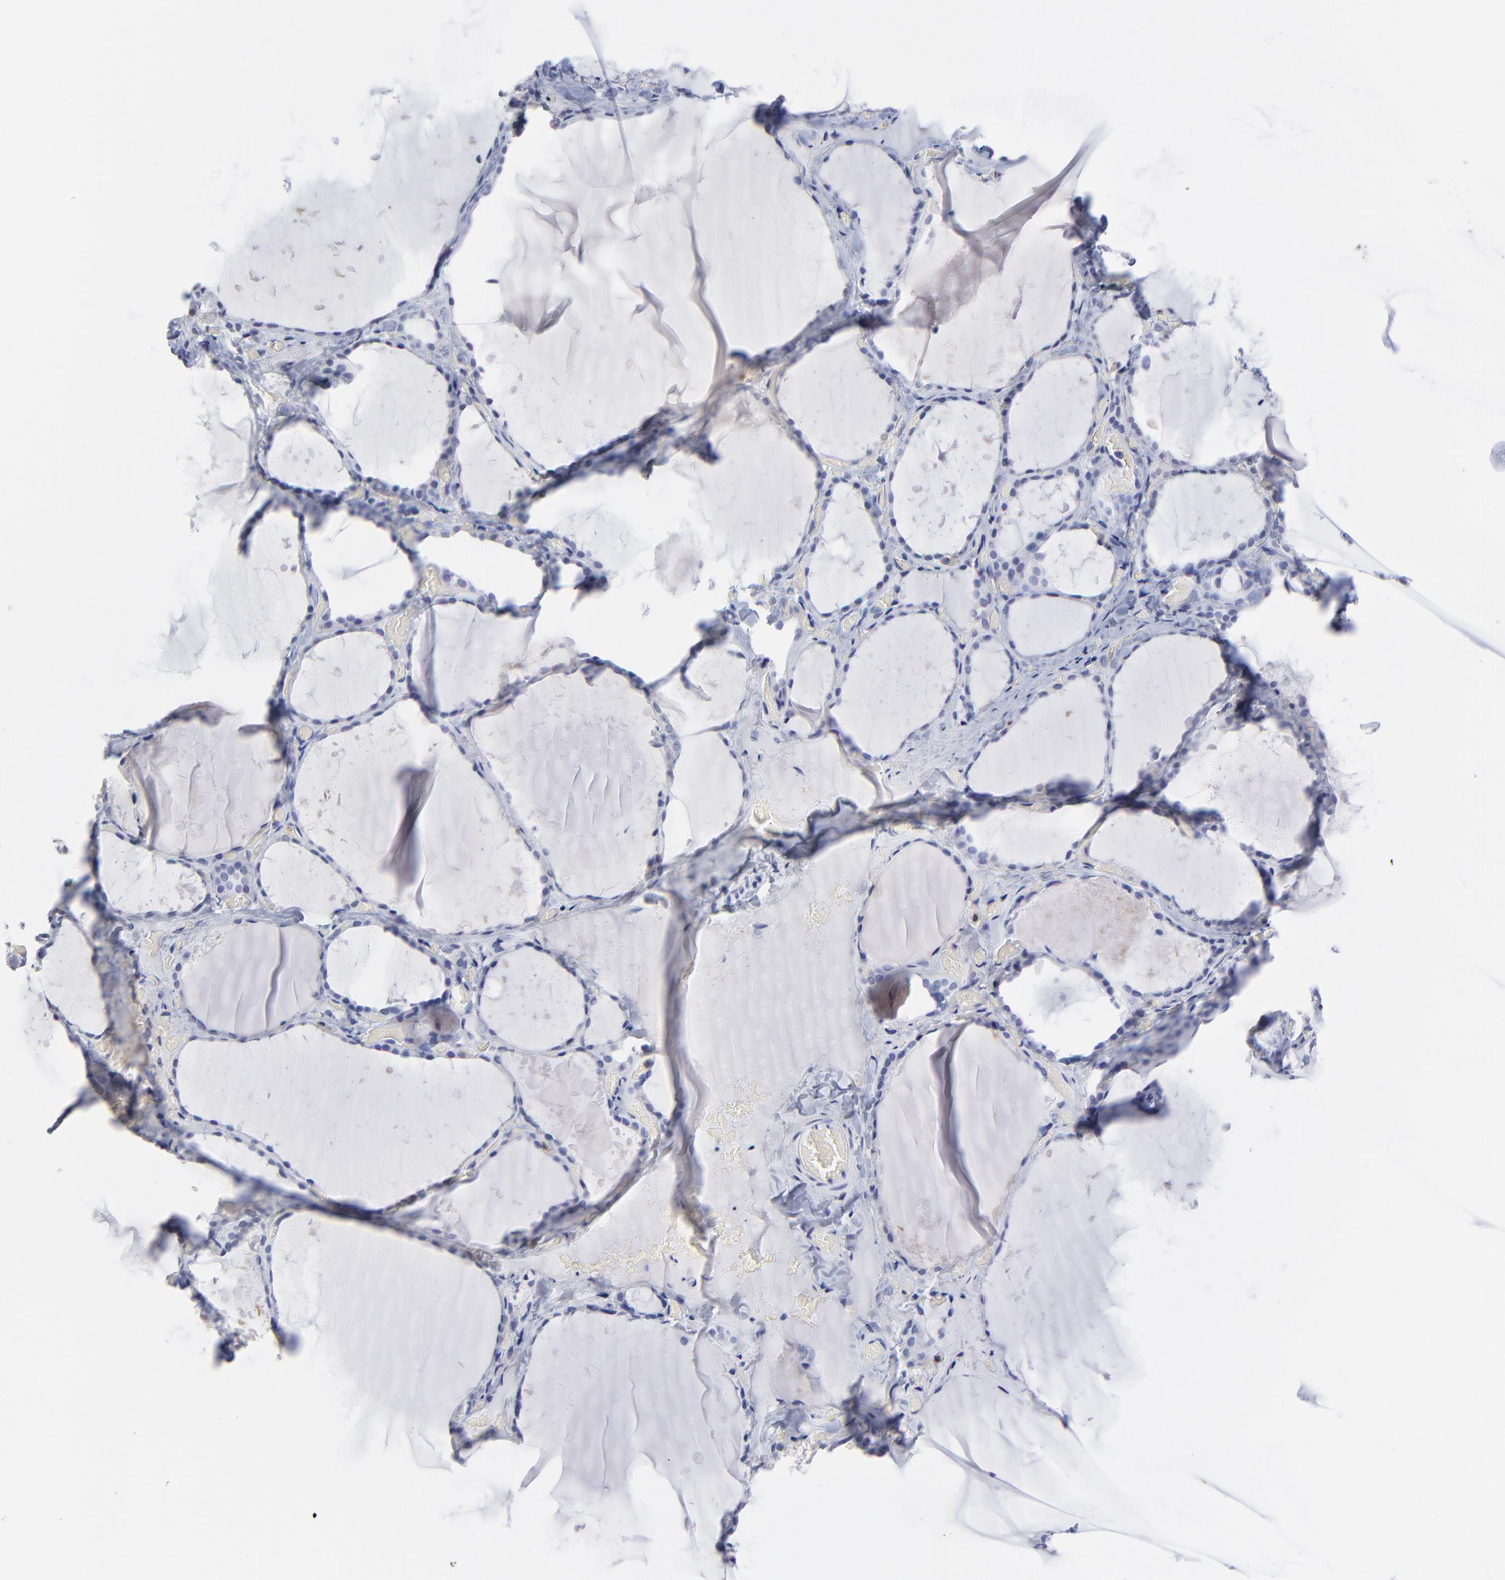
{"staining": {"intensity": "negative", "quantity": "none", "location": "none"}, "tissue": "thyroid gland", "cell_type": "Glandular cells", "image_type": "normal", "snomed": [{"axis": "morphology", "description": "Normal tissue, NOS"}, {"axis": "topography", "description": "Thyroid gland"}], "caption": "Thyroid gland stained for a protein using immunohistochemistry shows no staining glandular cells.", "gene": "SMARCA1", "patient": {"sex": "female", "age": 22}}